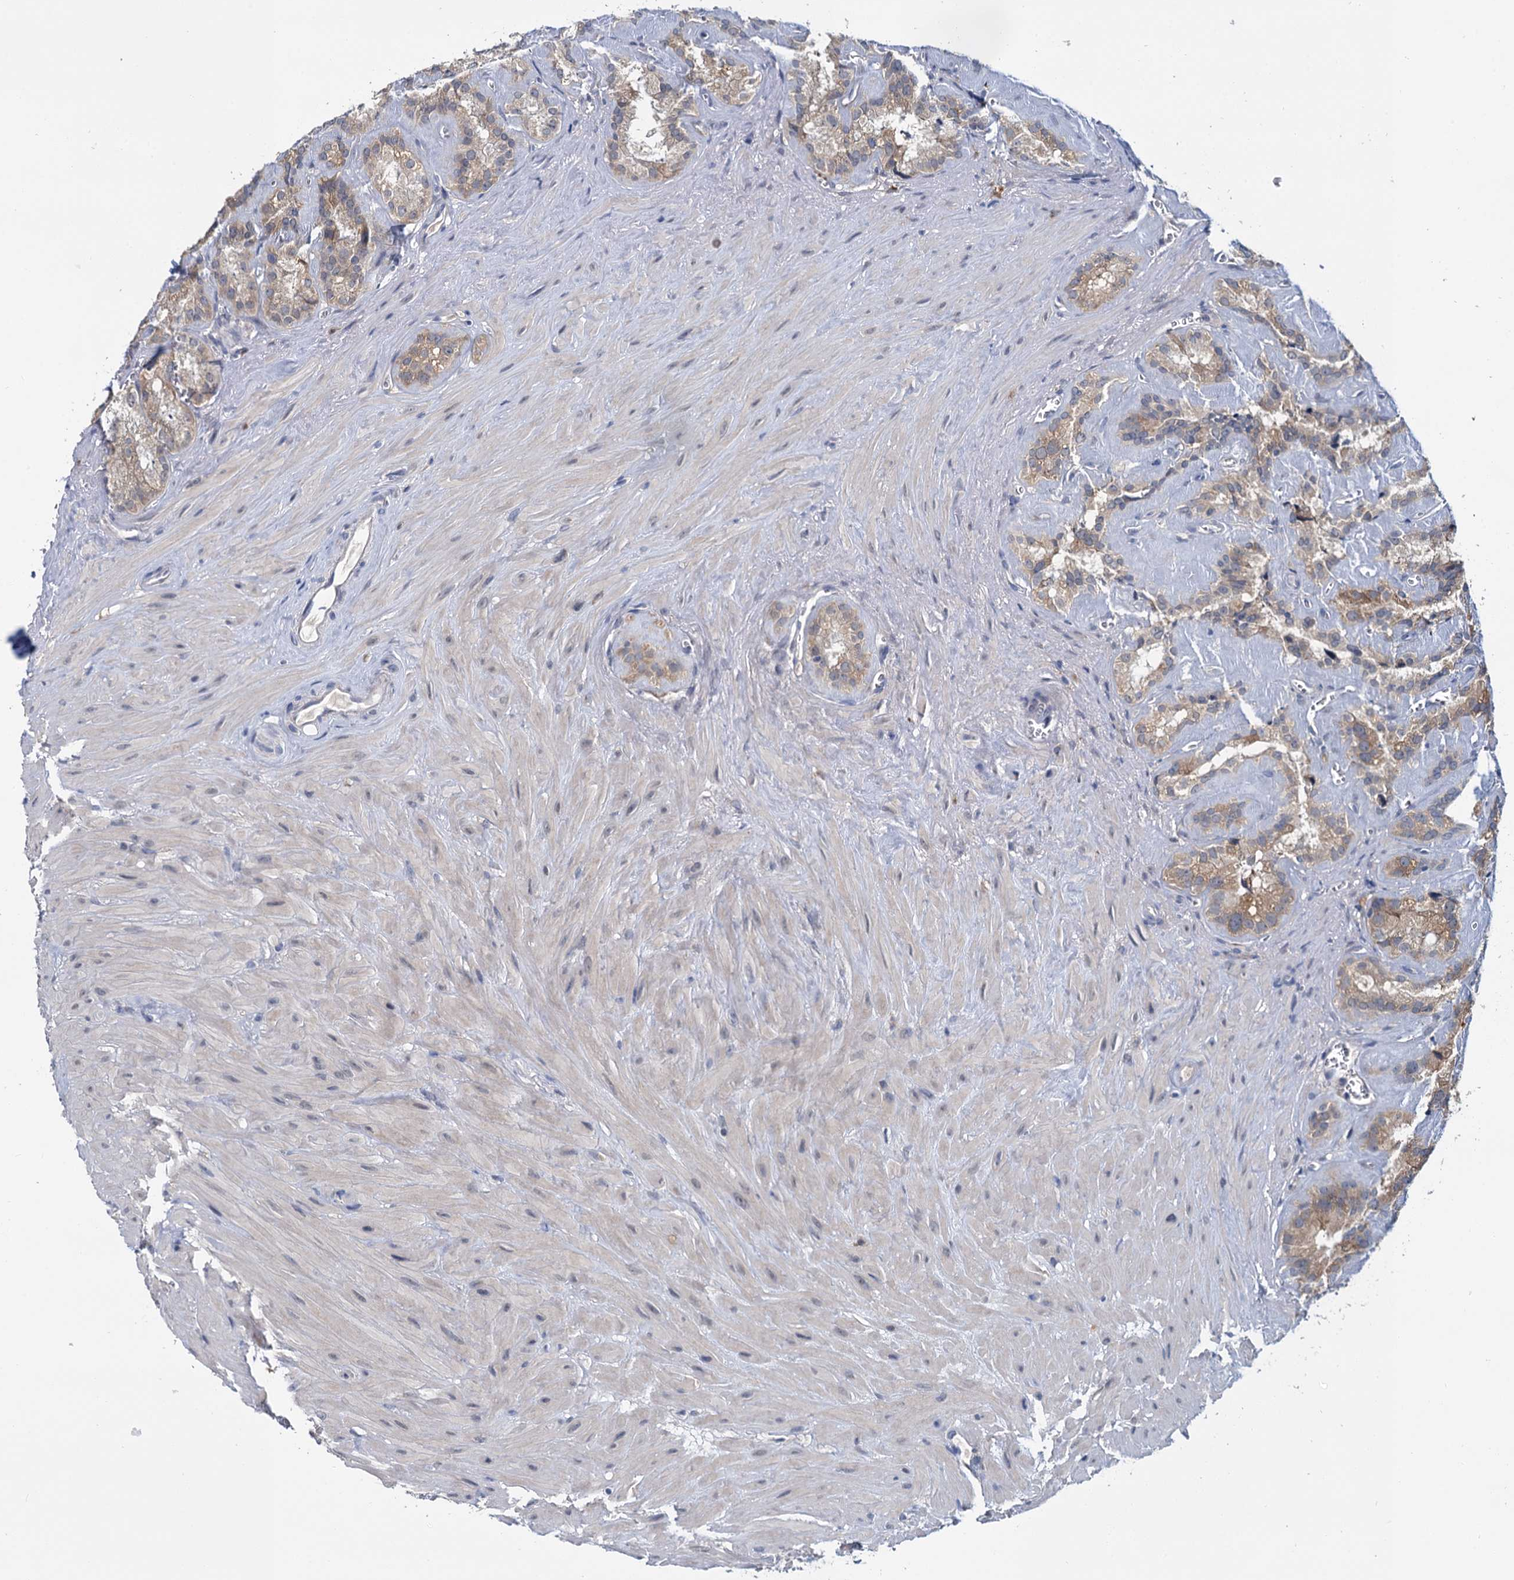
{"staining": {"intensity": "weak", "quantity": "25%-75%", "location": "cytoplasmic/membranous"}, "tissue": "seminal vesicle", "cell_type": "Glandular cells", "image_type": "normal", "snomed": [{"axis": "morphology", "description": "Normal tissue, NOS"}, {"axis": "topography", "description": "Prostate"}, {"axis": "topography", "description": "Seminal veicle"}], "caption": "Protein staining reveals weak cytoplasmic/membranous expression in approximately 25%-75% of glandular cells in benign seminal vesicle. Using DAB (3,3'-diaminobenzidine) (brown) and hematoxylin (blue) stains, captured at high magnification using brightfield microscopy.", "gene": "ANKRD42", "patient": {"sex": "male", "age": 59}}